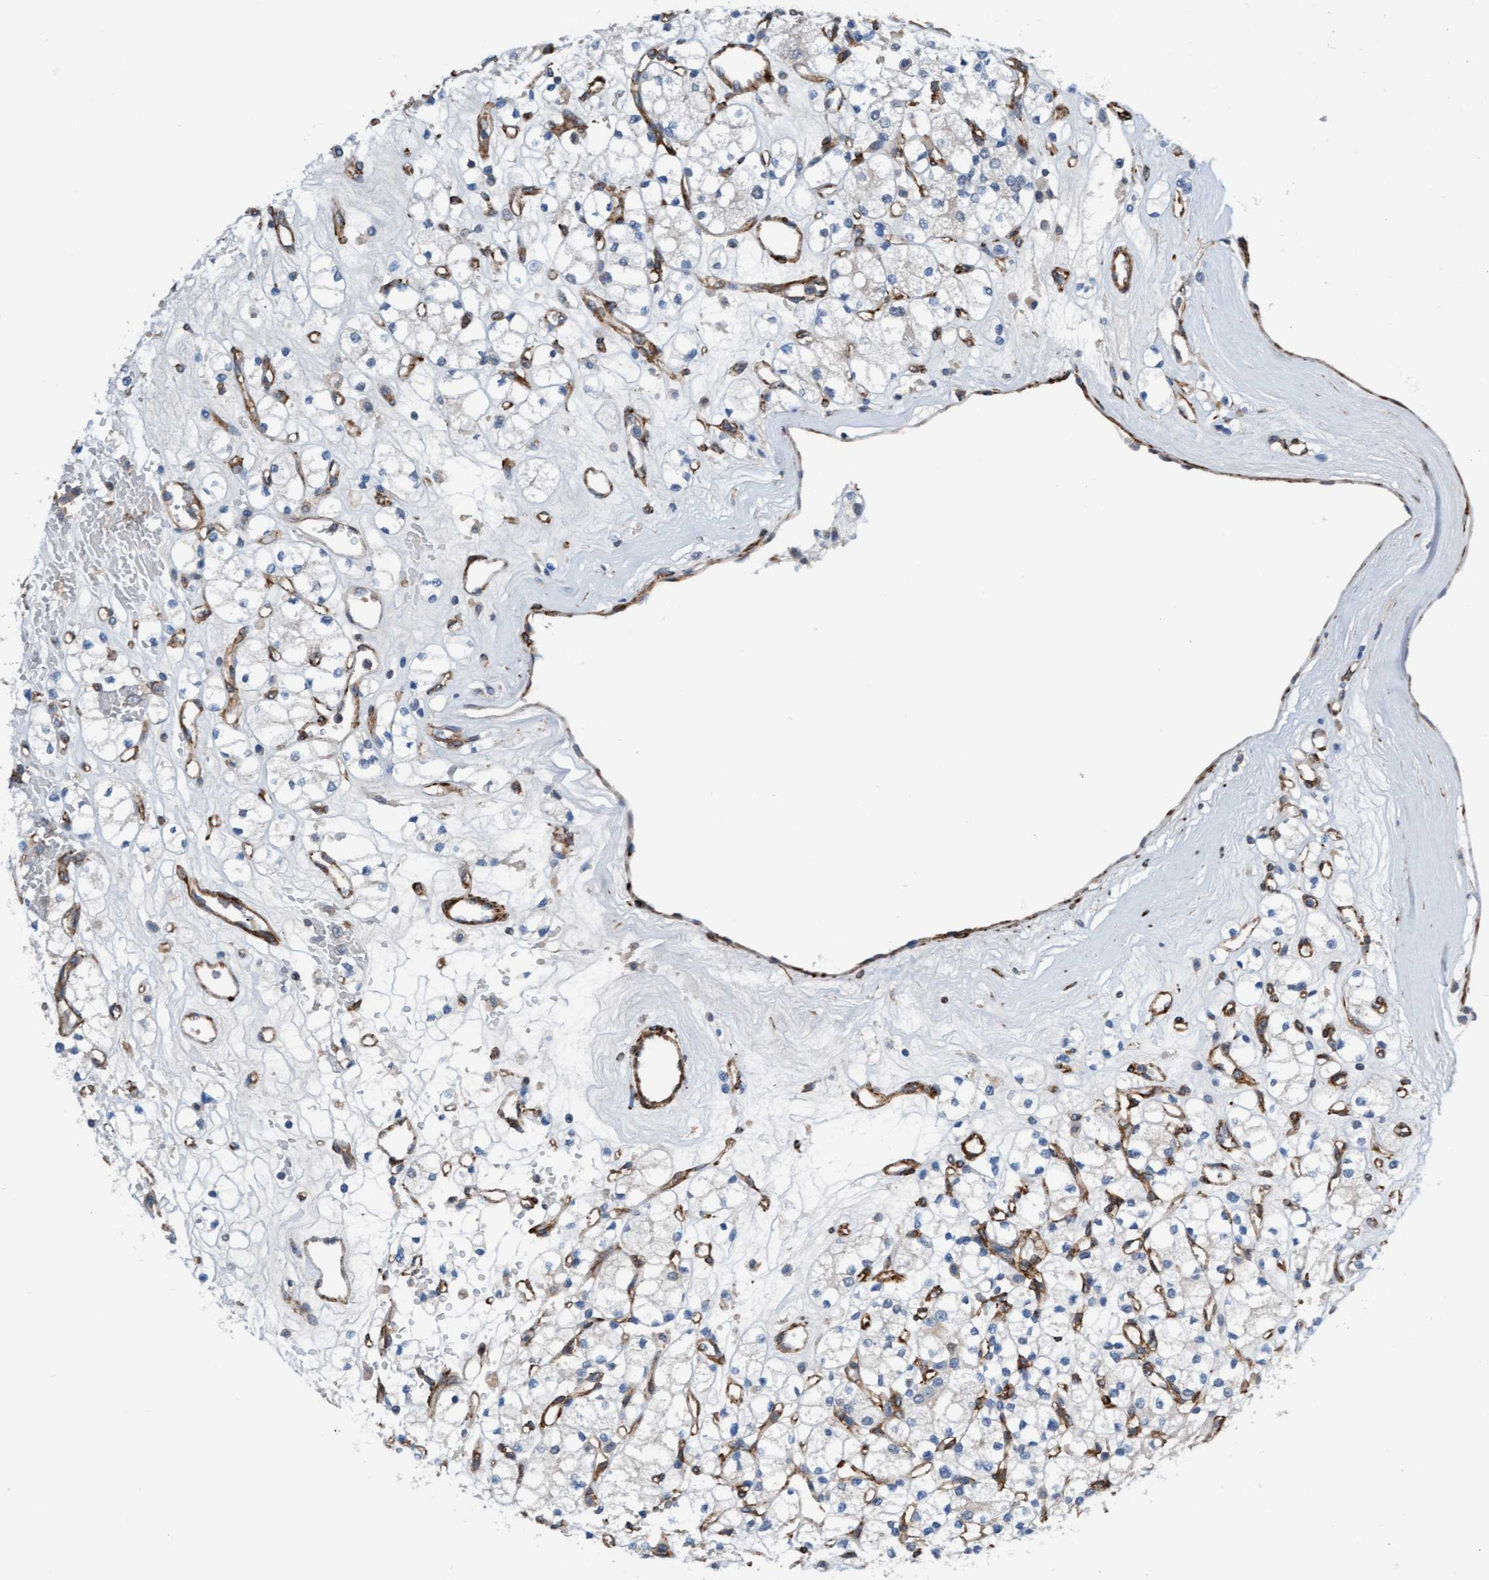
{"staining": {"intensity": "negative", "quantity": "none", "location": "none"}, "tissue": "renal cancer", "cell_type": "Tumor cells", "image_type": "cancer", "snomed": [{"axis": "morphology", "description": "Adenocarcinoma, NOS"}, {"axis": "topography", "description": "Kidney"}], "caption": "Protein analysis of renal cancer reveals no significant expression in tumor cells.", "gene": "FMNL3", "patient": {"sex": "male", "age": 77}}